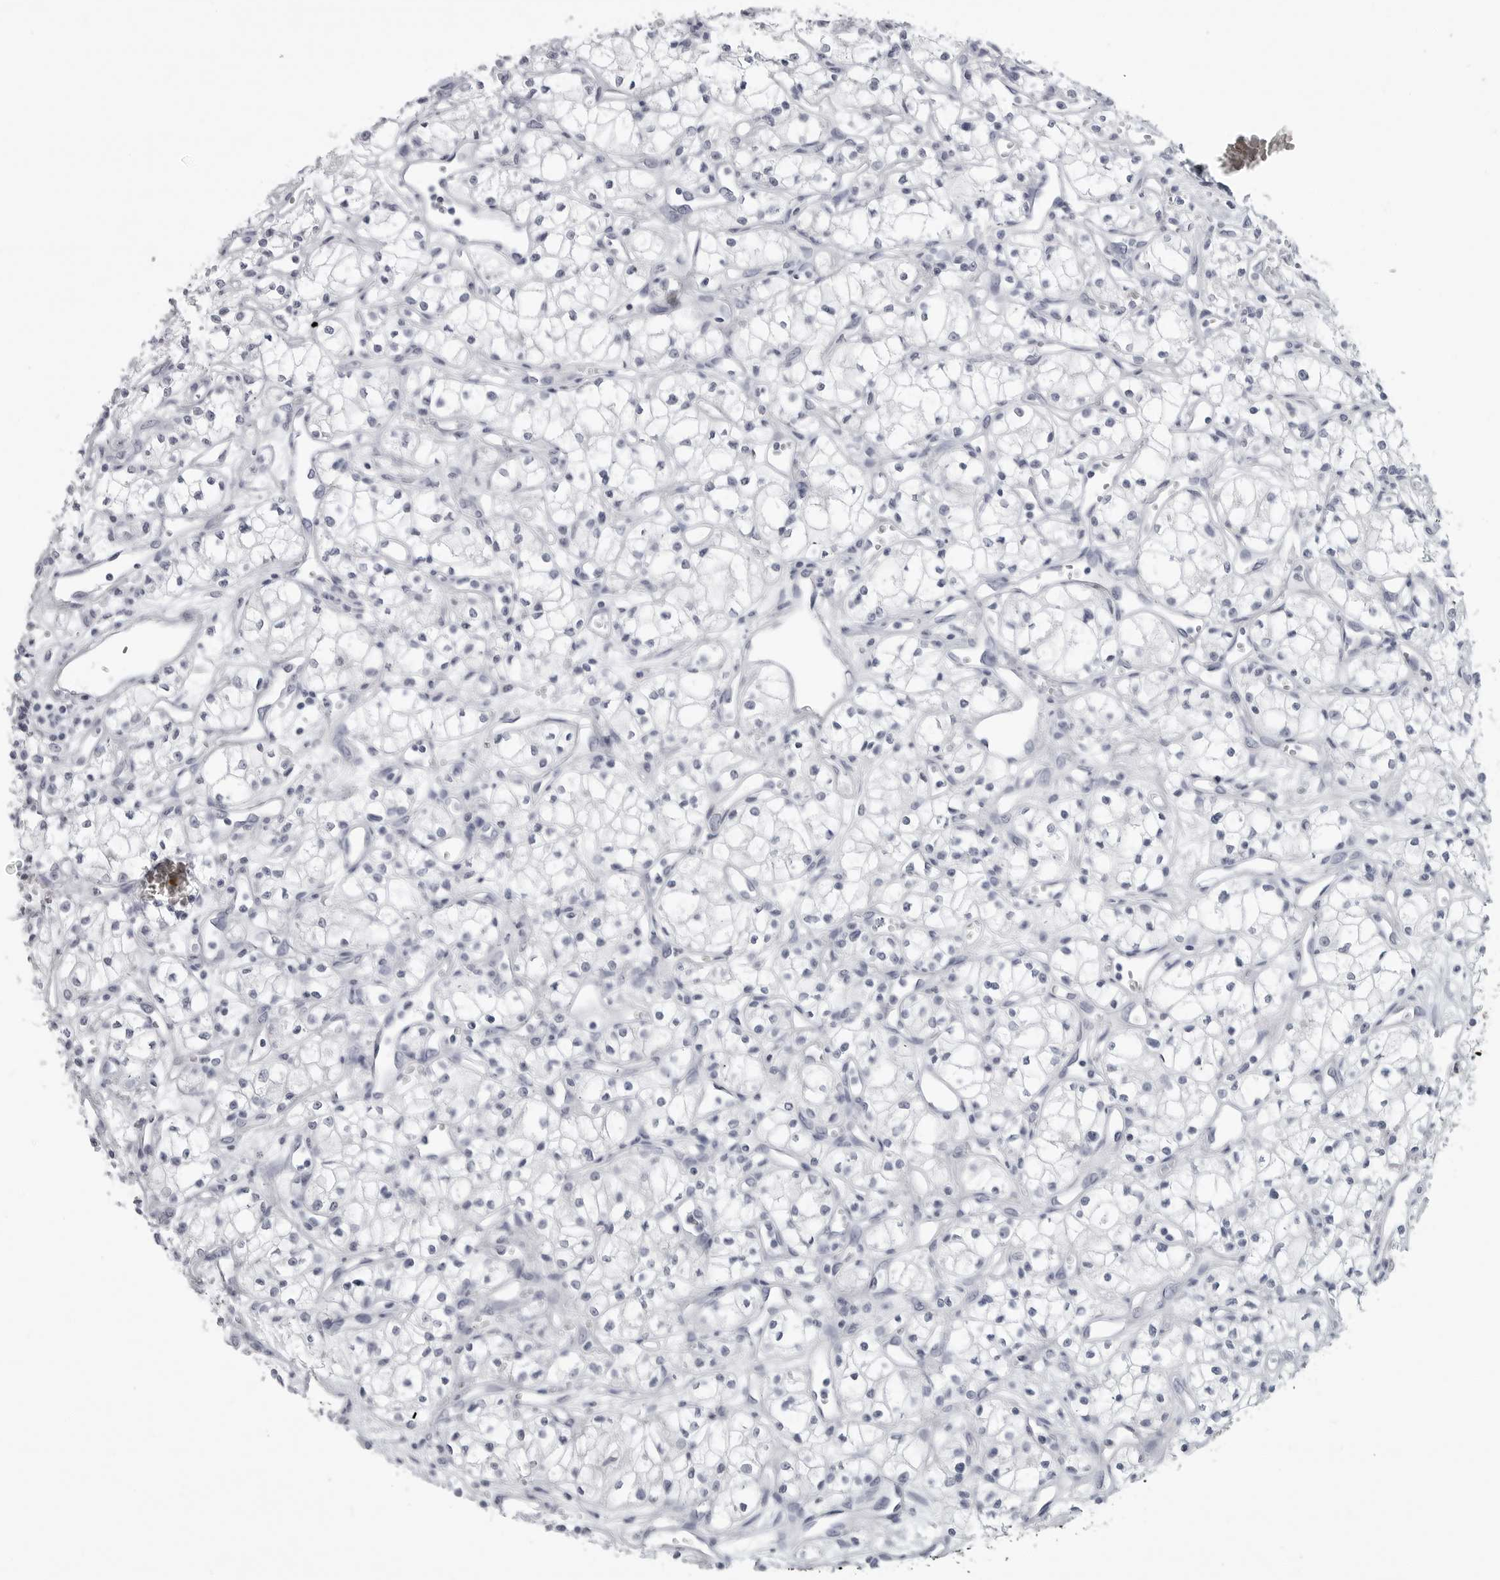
{"staining": {"intensity": "negative", "quantity": "none", "location": "none"}, "tissue": "renal cancer", "cell_type": "Tumor cells", "image_type": "cancer", "snomed": [{"axis": "morphology", "description": "Adenocarcinoma, NOS"}, {"axis": "topography", "description": "Kidney"}], "caption": "Immunohistochemical staining of human renal cancer (adenocarcinoma) exhibits no significant expression in tumor cells. The staining is performed using DAB brown chromogen with nuclei counter-stained in using hematoxylin.", "gene": "LY6D", "patient": {"sex": "male", "age": 59}}